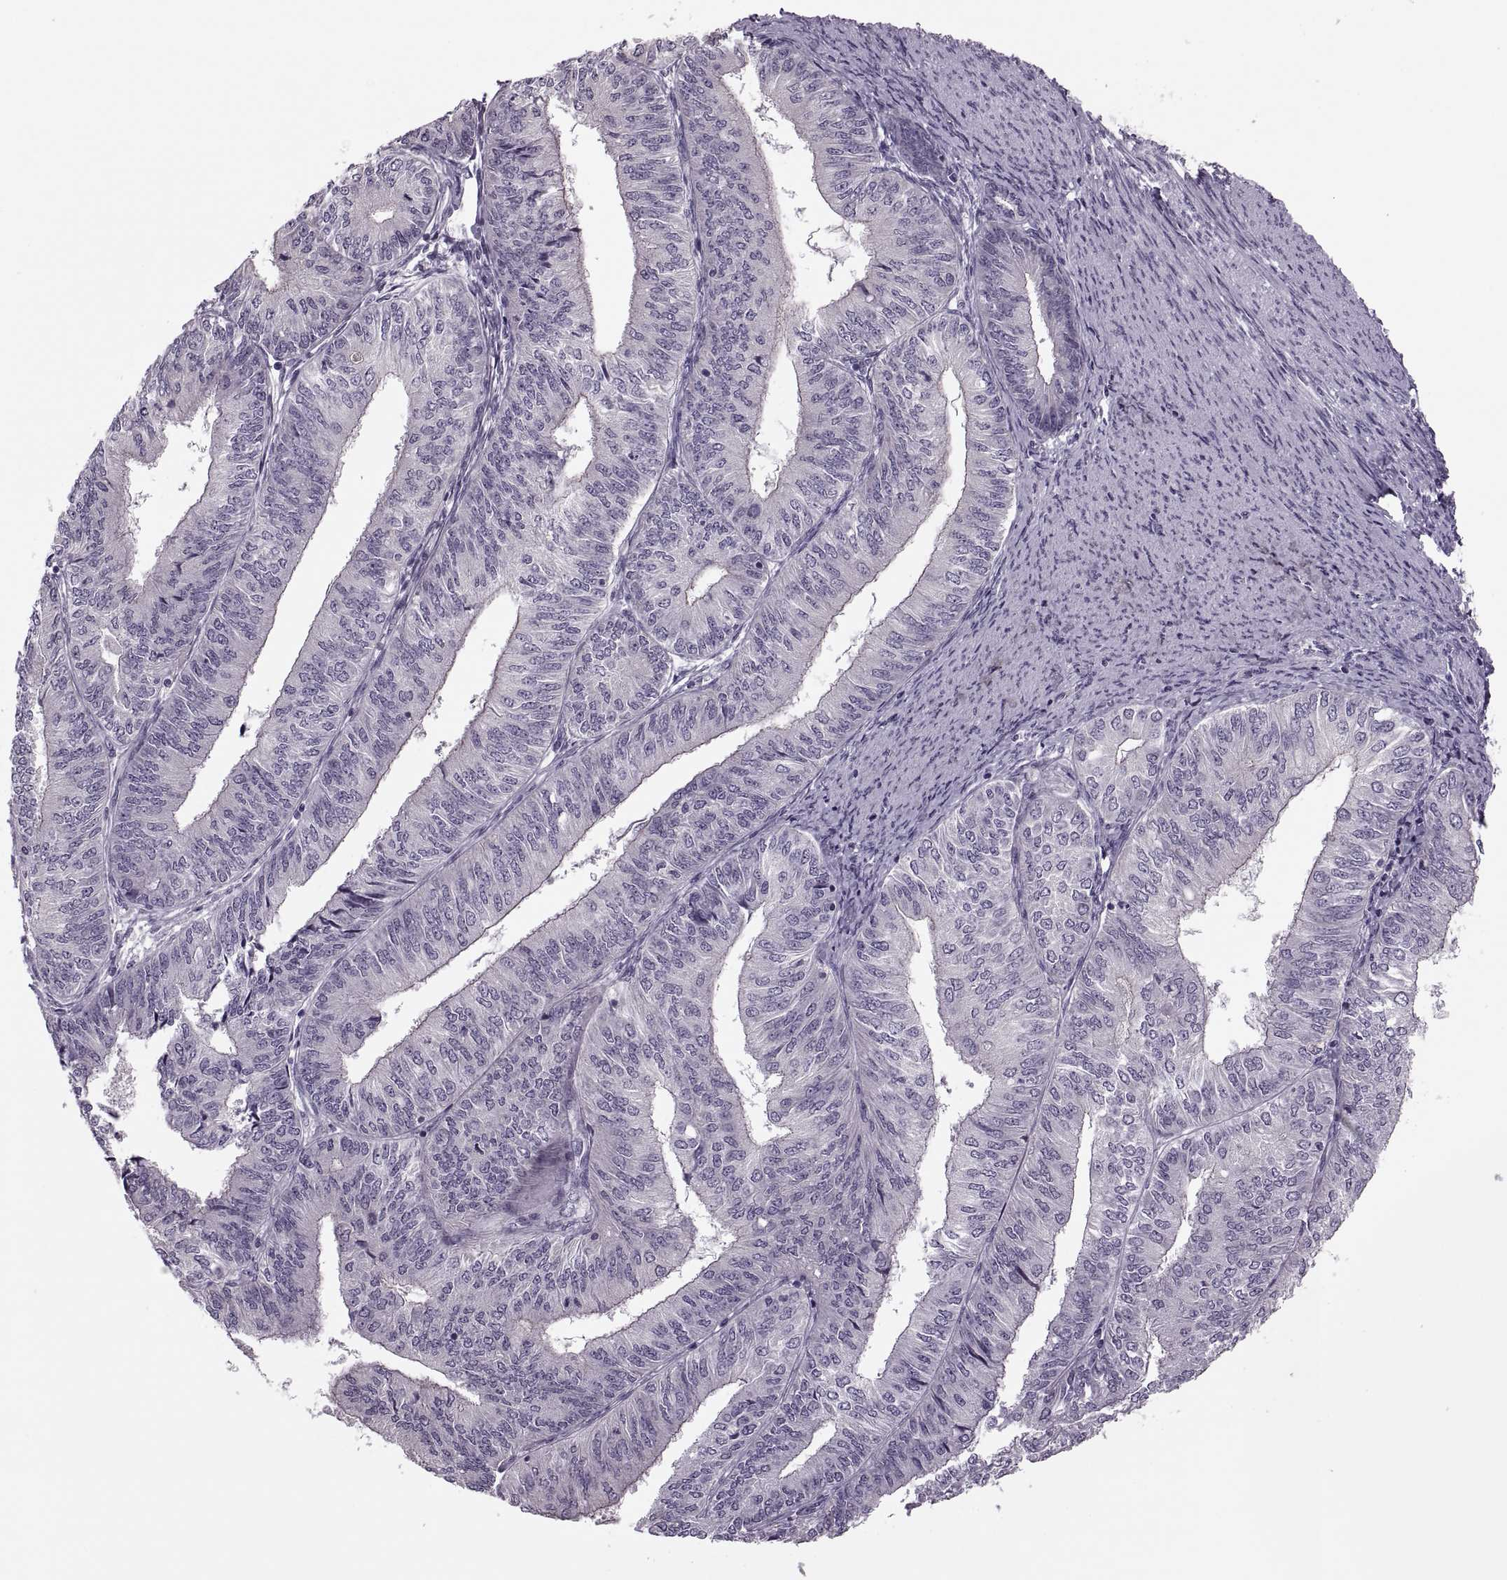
{"staining": {"intensity": "negative", "quantity": "none", "location": "none"}, "tissue": "endometrial cancer", "cell_type": "Tumor cells", "image_type": "cancer", "snomed": [{"axis": "morphology", "description": "Adenocarcinoma, NOS"}, {"axis": "topography", "description": "Endometrium"}], "caption": "Protein analysis of endometrial cancer (adenocarcinoma) reveals no significant expression in tumor cells.", "gene": "PRSS54", "patient": {"sex": "female", "age": 58}}